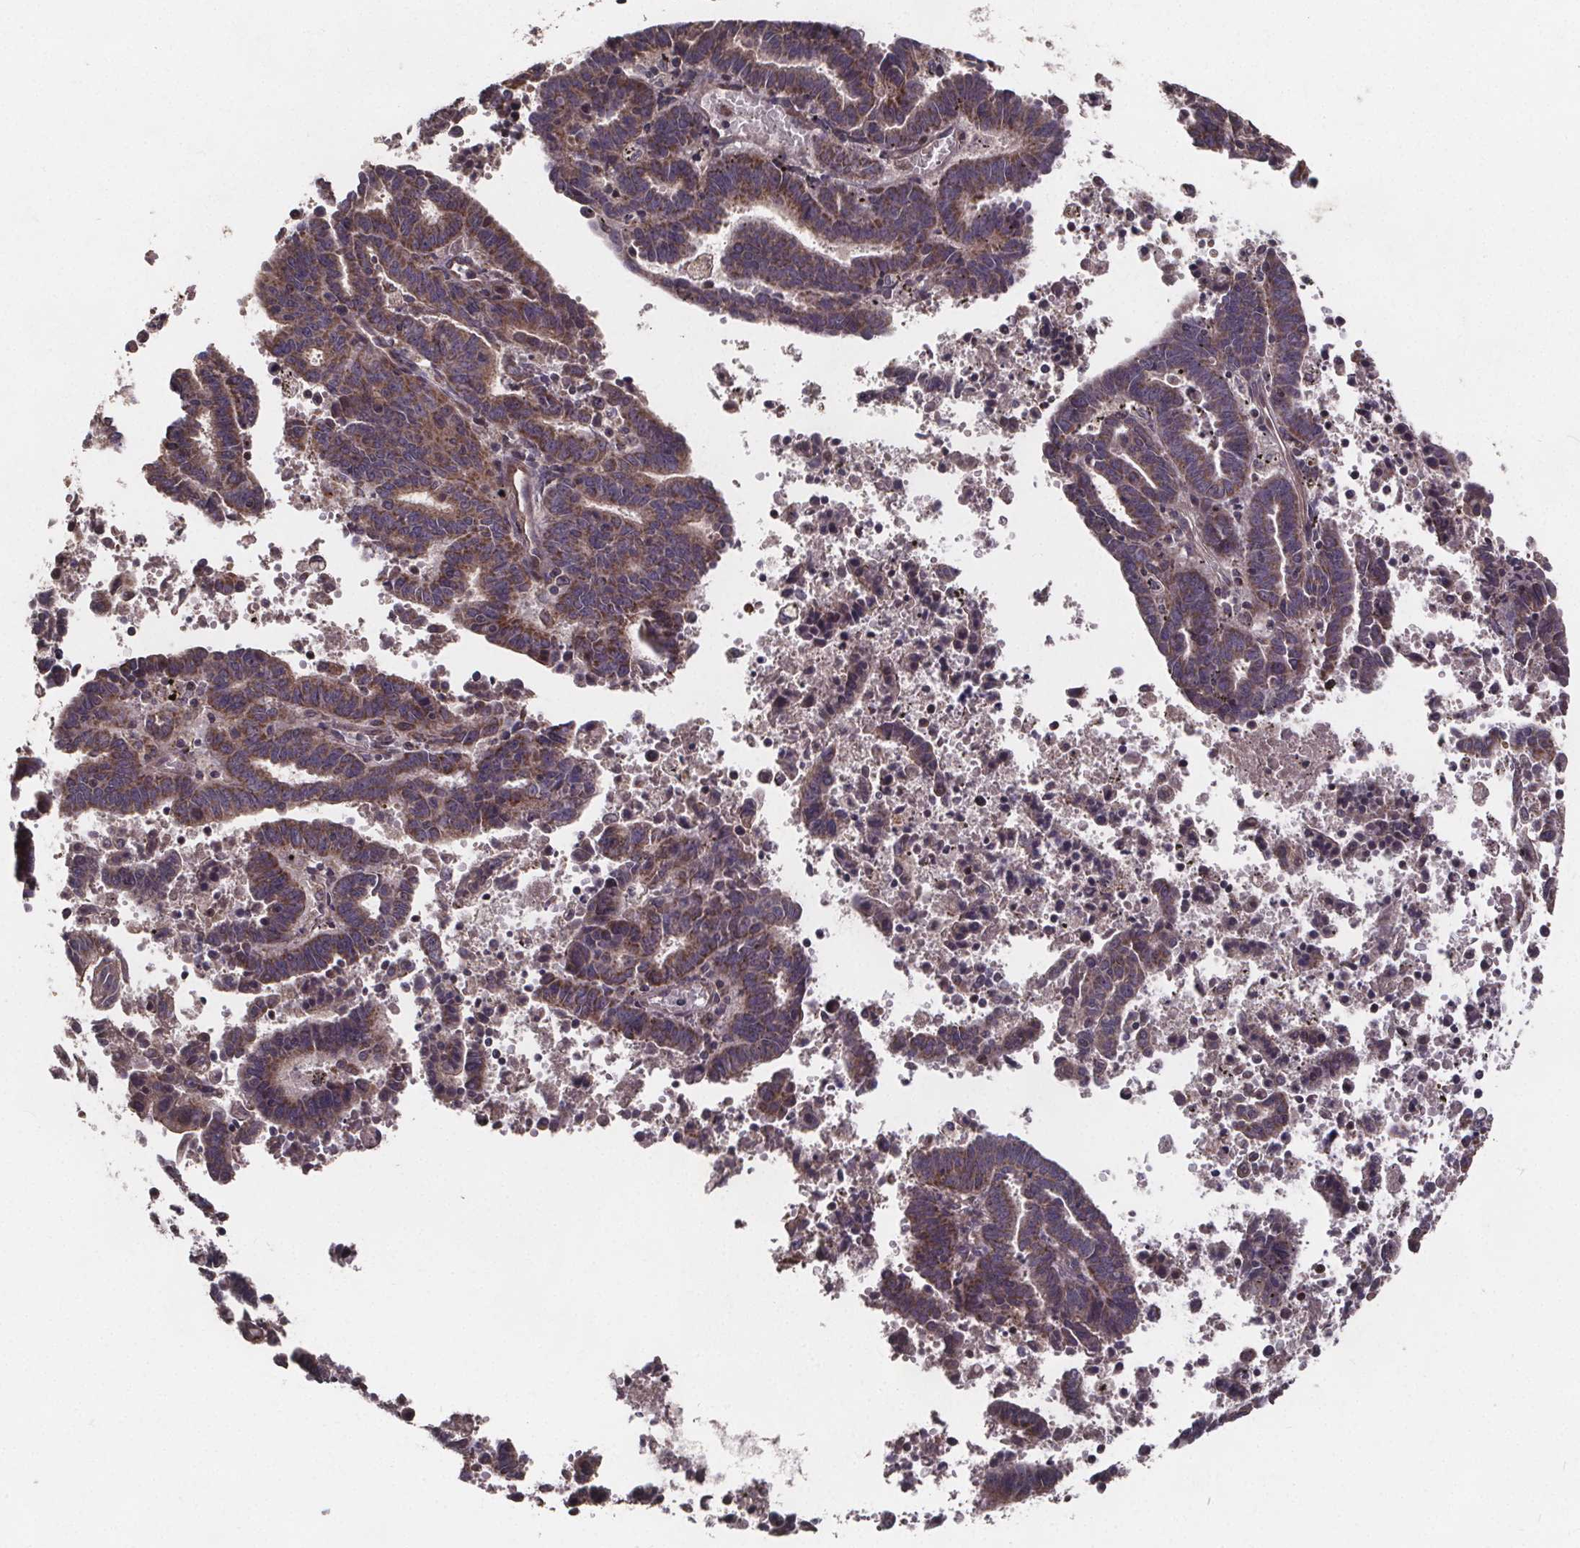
{"staining": {"intensity": "moderate", "quantity": ">75%", "location": "cytoplasmic/membranous"}, "tissue": "endometrial cancer", "cell_type": "Tumor cells", "image_type": "cancer", "snomed": [{"axis": "morphology", "description": "Adenocarcinoma, NOS"}, {"axis": "topography", "description": "Uterus"}], "caption": "The micrograph demonstrates immunohistochemical staining of endometrial adenocarcinoma. There is moderate cytoplasmic/membranous expression is identified in approximately >75% of tumor cells.", "gene": "YME1L1", "patient": {"sex": "female", "age": 83}}